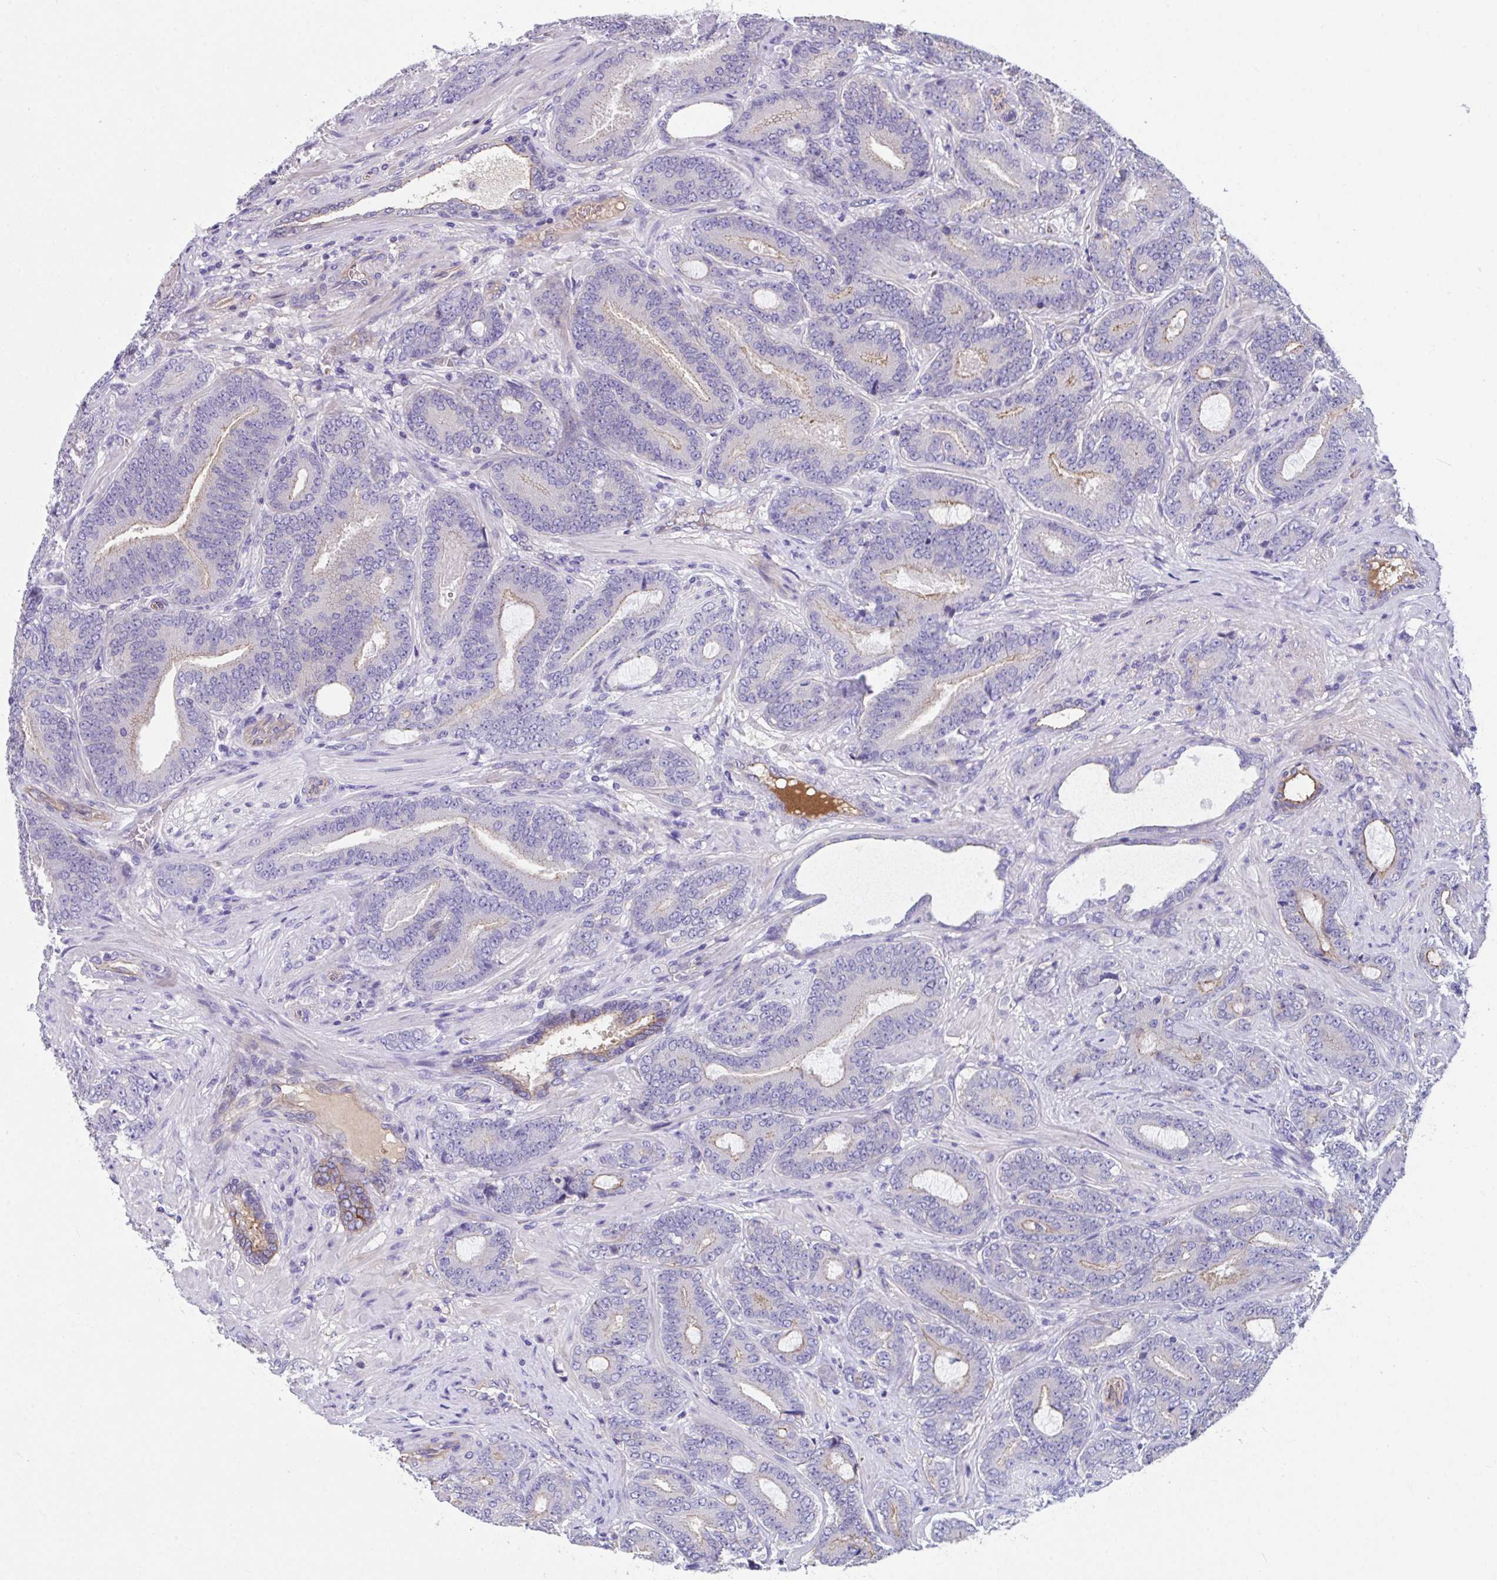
{"staining": {"intensity": "weak", "quantity": "25%-75%", "location": "cytoplasmic/membranous"}, "tissue": "prostate cancer", "cell_type": "Tumor cells", "image_type": "cancer", "snomed": [{"axis": "morphology", "description": "Adenocarcinoma, High grade"}, {"axis": "topography", "description": "Prostate"}], "caption": "High-grade adenocarcinoma (prostate) stained for a protein (brown) exhibits weak cytoplasmic/membranous positive positivity in about 25%-75% of tumor cells.", "gene": "ZNF813", "patient": {"sex": "male", "age": 62}}